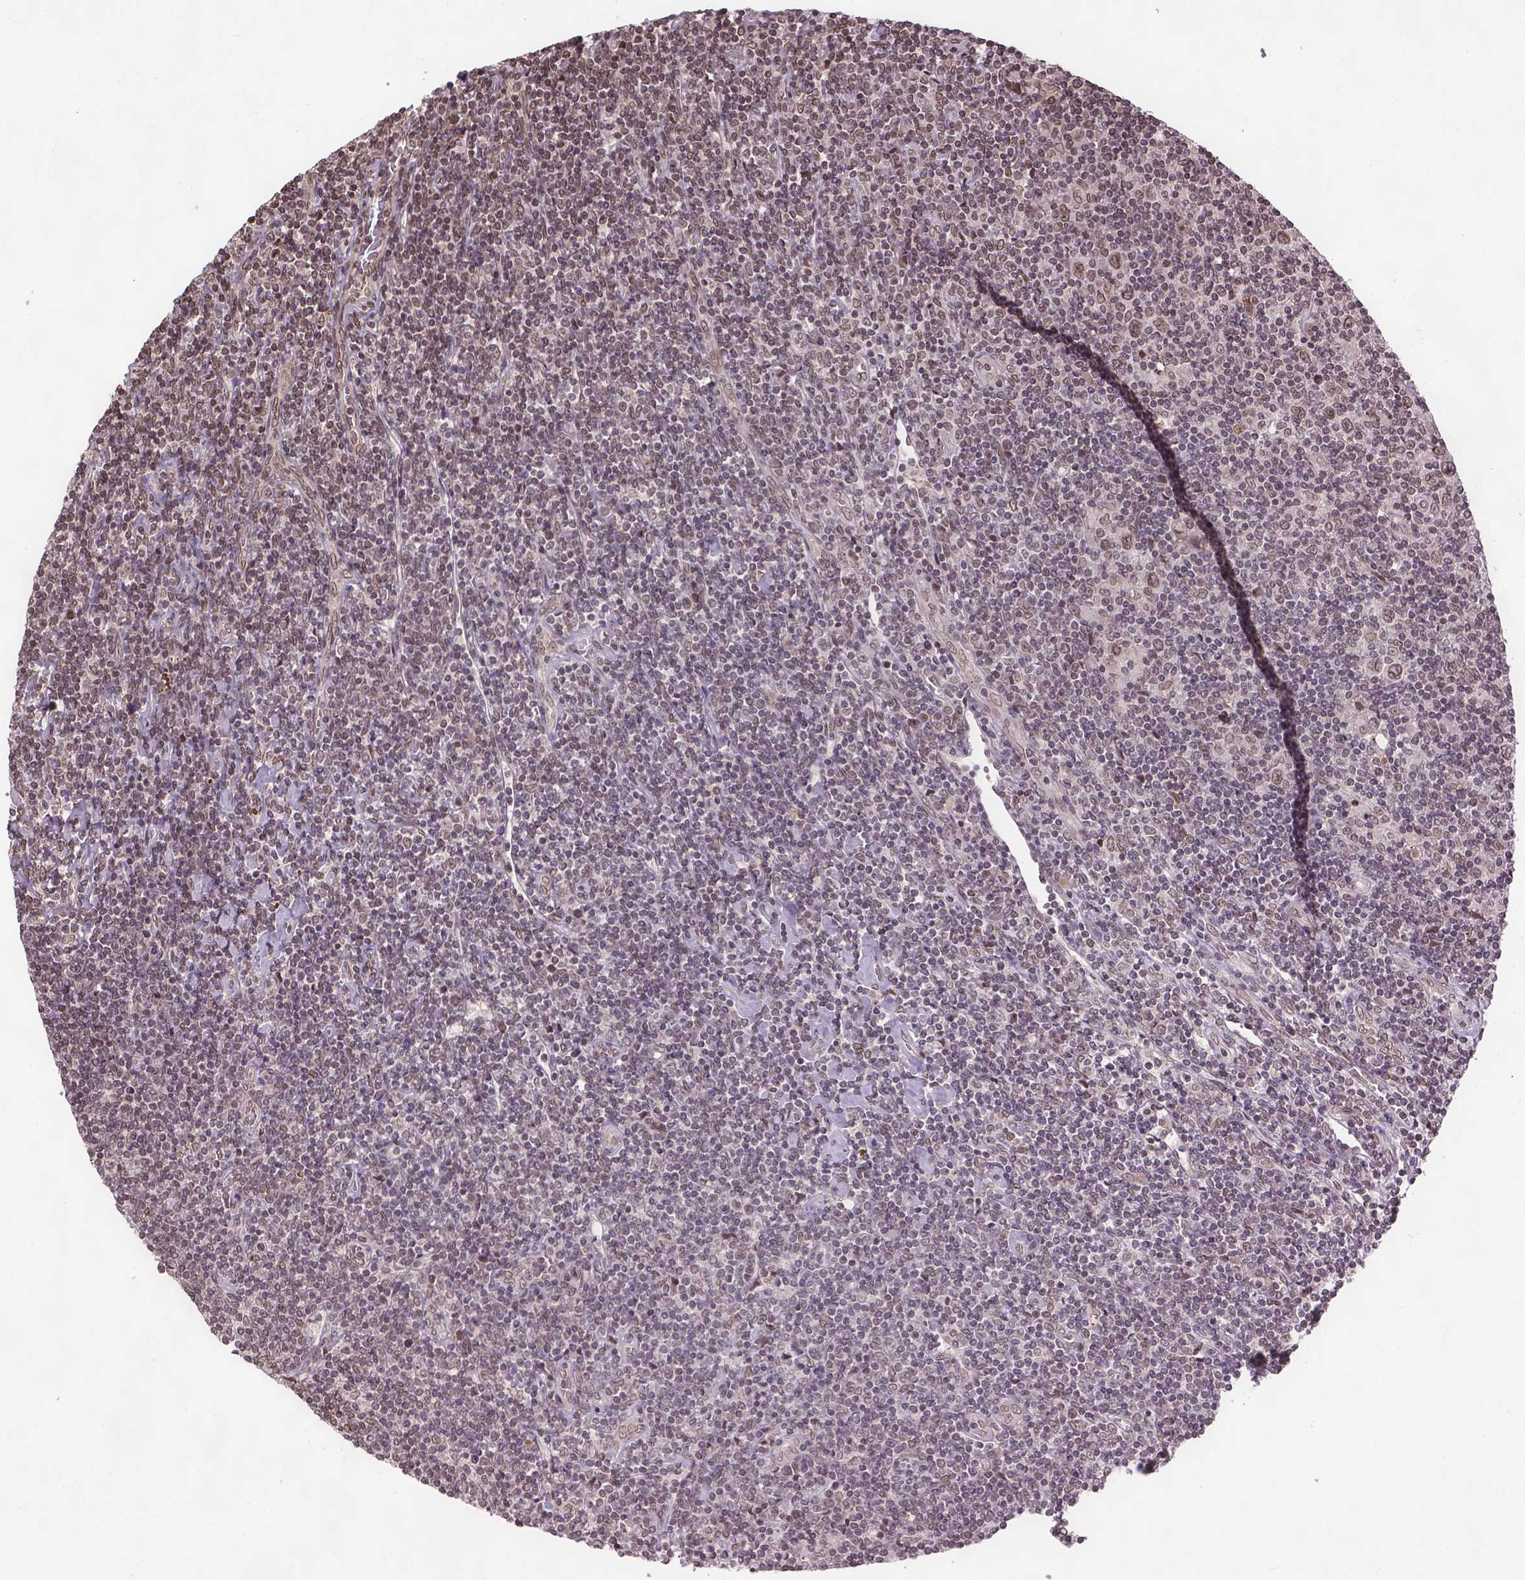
{"staining": {"intensity": "moderate", "quantity": ">75%", "location": "nuclear"}, "tissue": "lymphoma", "cell_type": "Tumor cells", "image_type": "cancer", "snomed": [{"axis": "morphology", "description": "Hodgkin's disease, NOS"}, {"axis": "topography", "description": "Lymph node"}], "caption": "A medium amount of moderate nuclear positivity is identified in about >75% of tumor cells in lymphoma tissue.", "gene": "BANF1", "patient": {"sex": "male", "age": 40}}